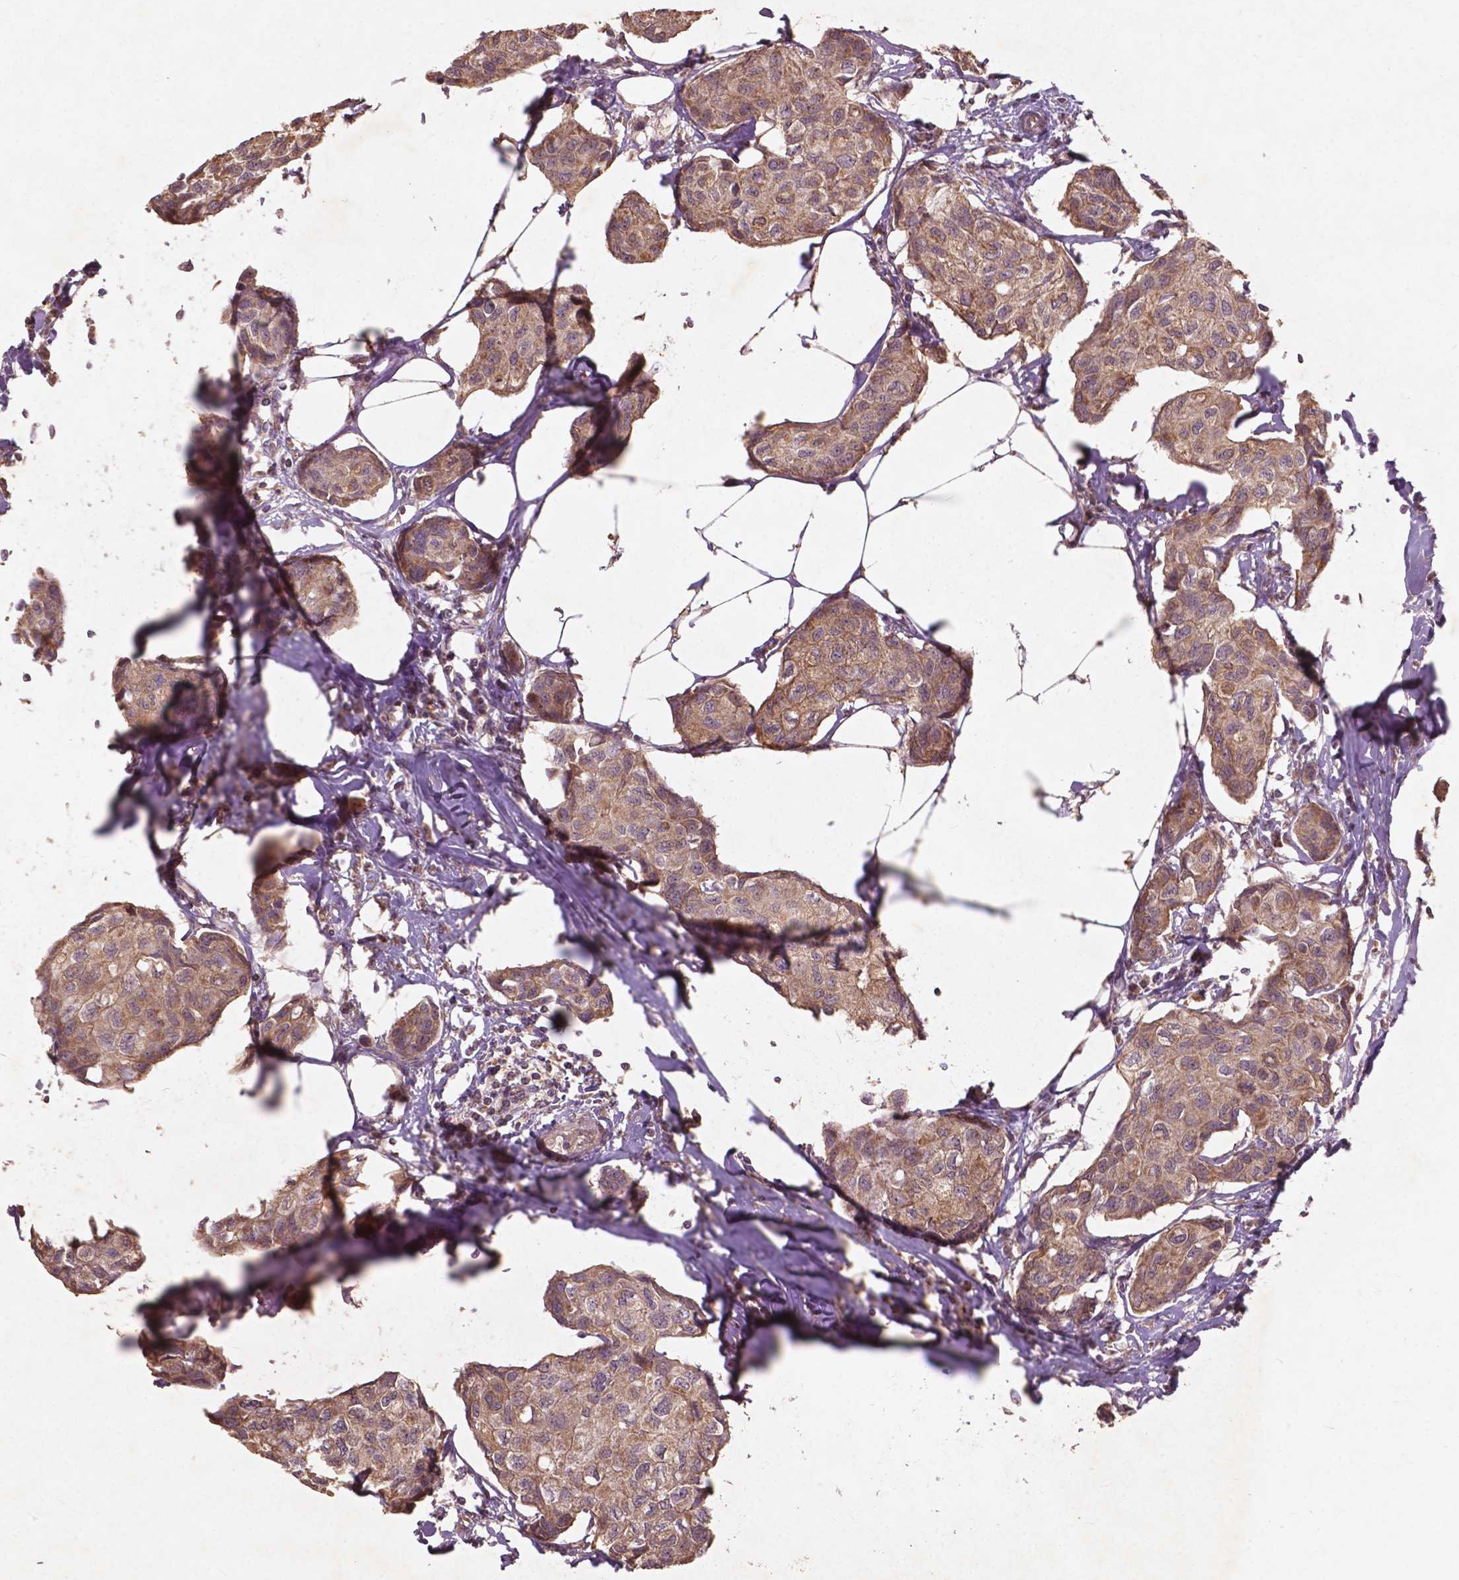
{"staining": {"intensity": "moderate", "quantity": ">75%", "location": "cytoplasmic/membranous"}, "tissue": "breast cancer", "cell_type": "Tumor cells", "image_type": "cancer", "snomed": [{"axis": "morphology", "description": "Duct carcinoma"}, {"axis": "topography", "description": "Breast"}], "caption": "Intraductal carcinoma (breast) tissue reveals moderate cytoplasmic/membranous expression in approximately >75% of tumor cells (Brightfield microscopy of DAB IHC at high magnification).", "gene": "ST6GALNAC5", "patient": {"sex": "female", "age": 80}}